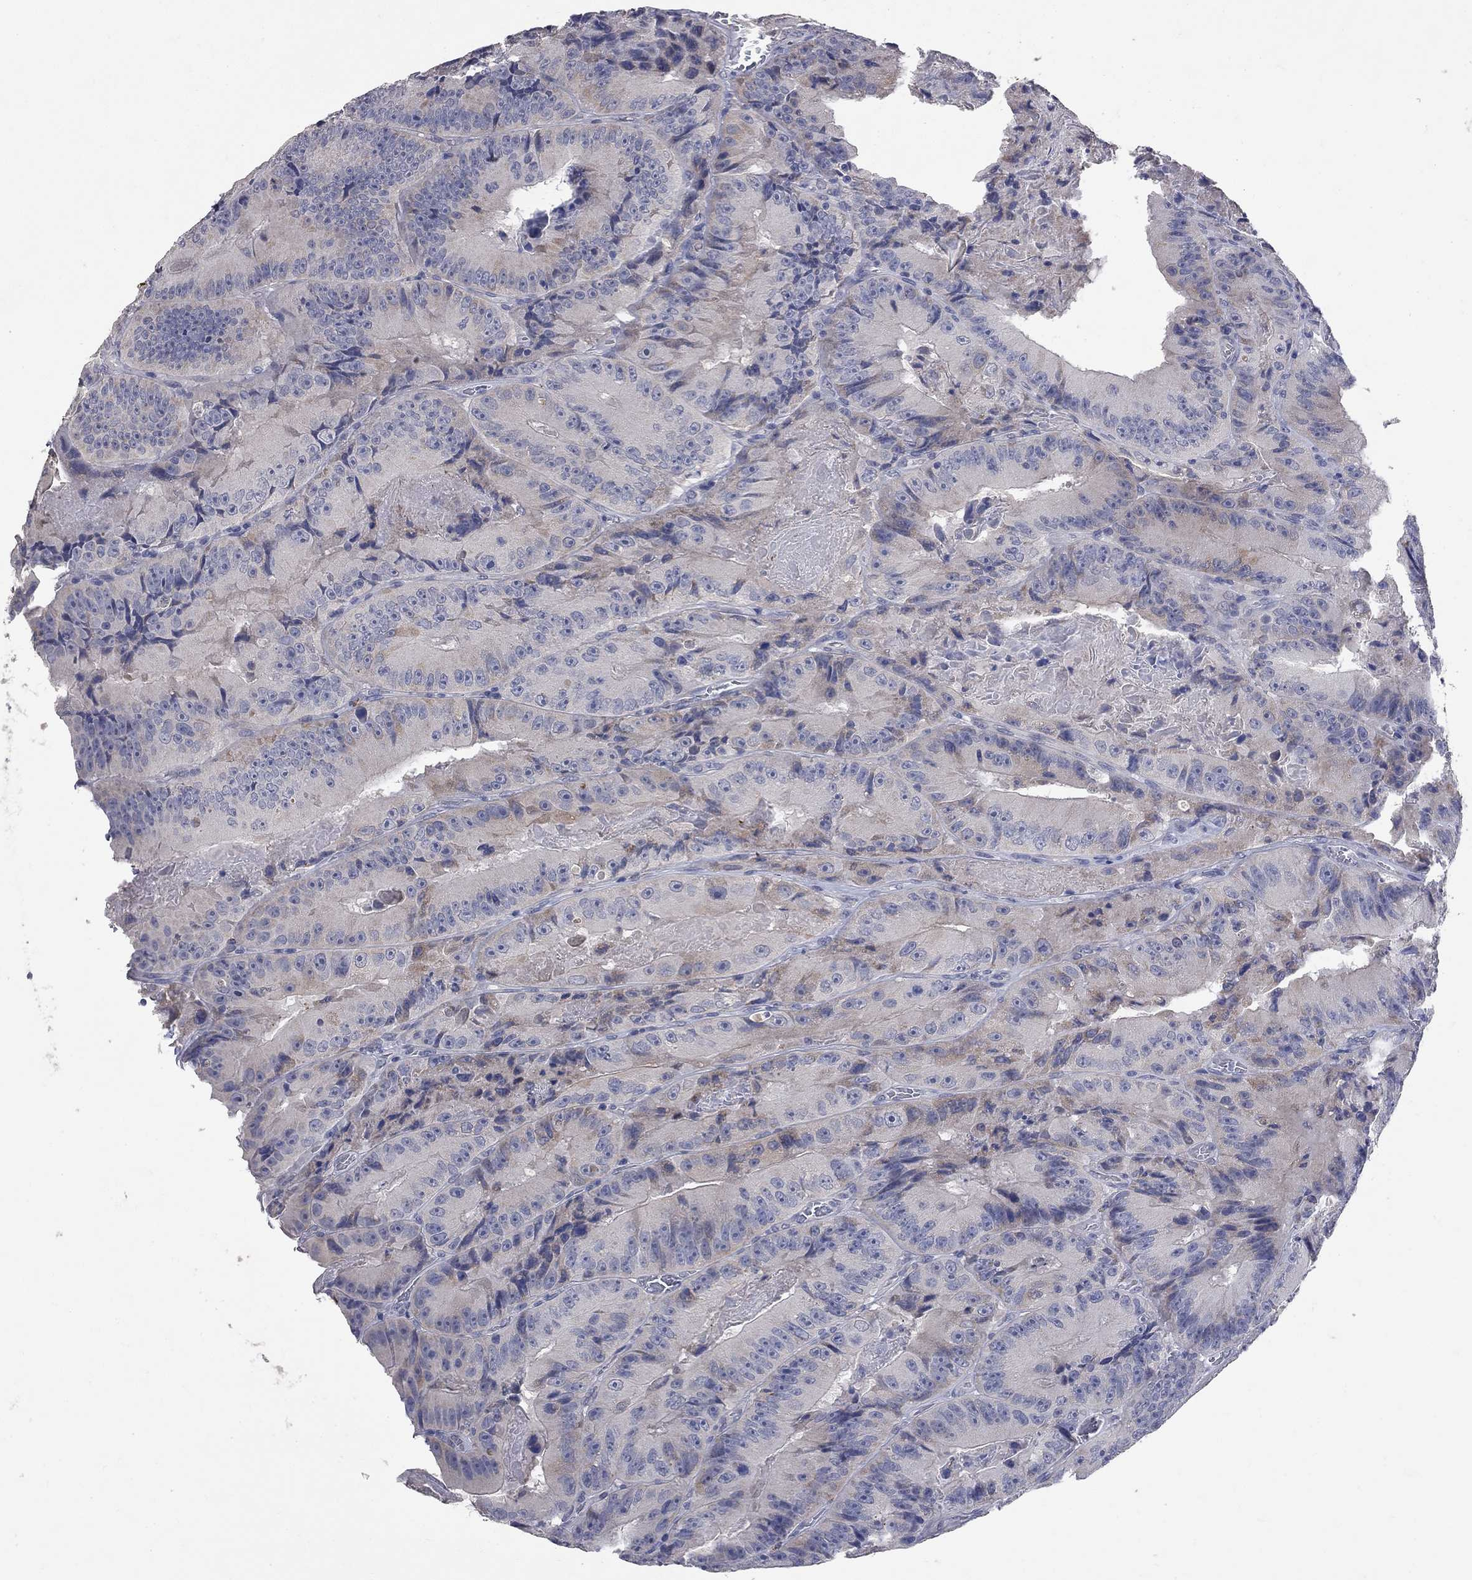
{"staining": {"intensity": "weak", "quantity": "<25%", "location": "cytoplasmic/membranous"}, "tissue": "colorectal cancer", "cell_type": "Tumor cells", "image_type": "cancer", "snomed": [{"axis": "morphology", "description": "Adenocarcinoma, NOS"}, {"axis": "topography", "description": "Colon"}], "caption": "Protein analysis of colorectal adenocarcinoma shows no significant expression in tumor cells. (DAB (3,3'-diaminobenzidine) immunohistochemistry with hematoxylin counter stain).", "gene": "NOS2", "patient": {"sex": "female", "age": 86}}